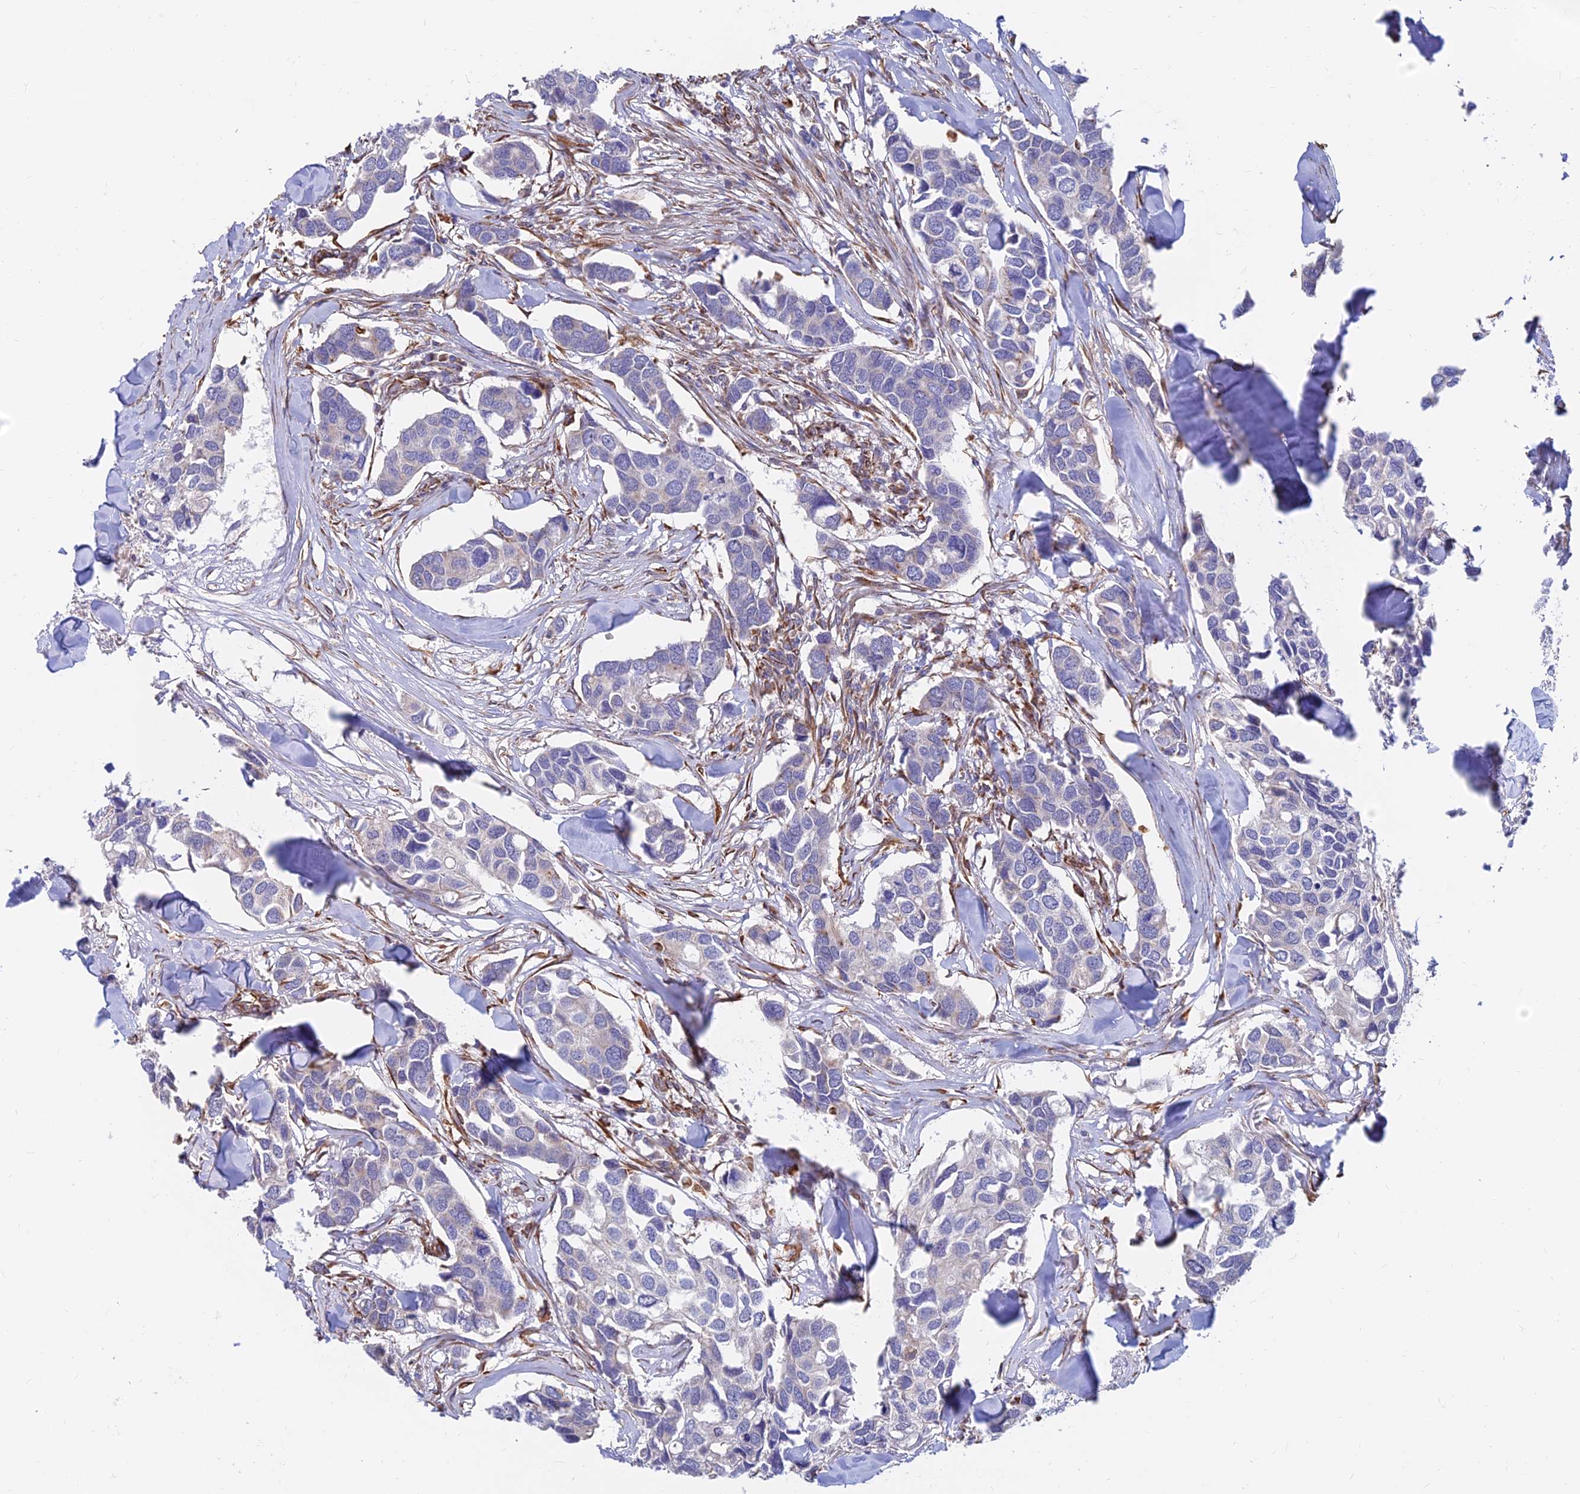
{"staining": {"intensity": "negative", "quantity": "none", "location": "none"}, "tissue": "breast cancer", "cell_type": "Tumor cells", "image_type": "cancer", "snomed": [{"axis": "morphology", "description": "Duct carcinoma"}, {"axis": "topography", "description": "Breast"}], "caption": "Breast invasive ductal carcinoma stained for a protein using immunohistochemistry reveals no expression tumor cells.", "gene": "CDK18", "patient": {"sex": "female", "age": 83}}